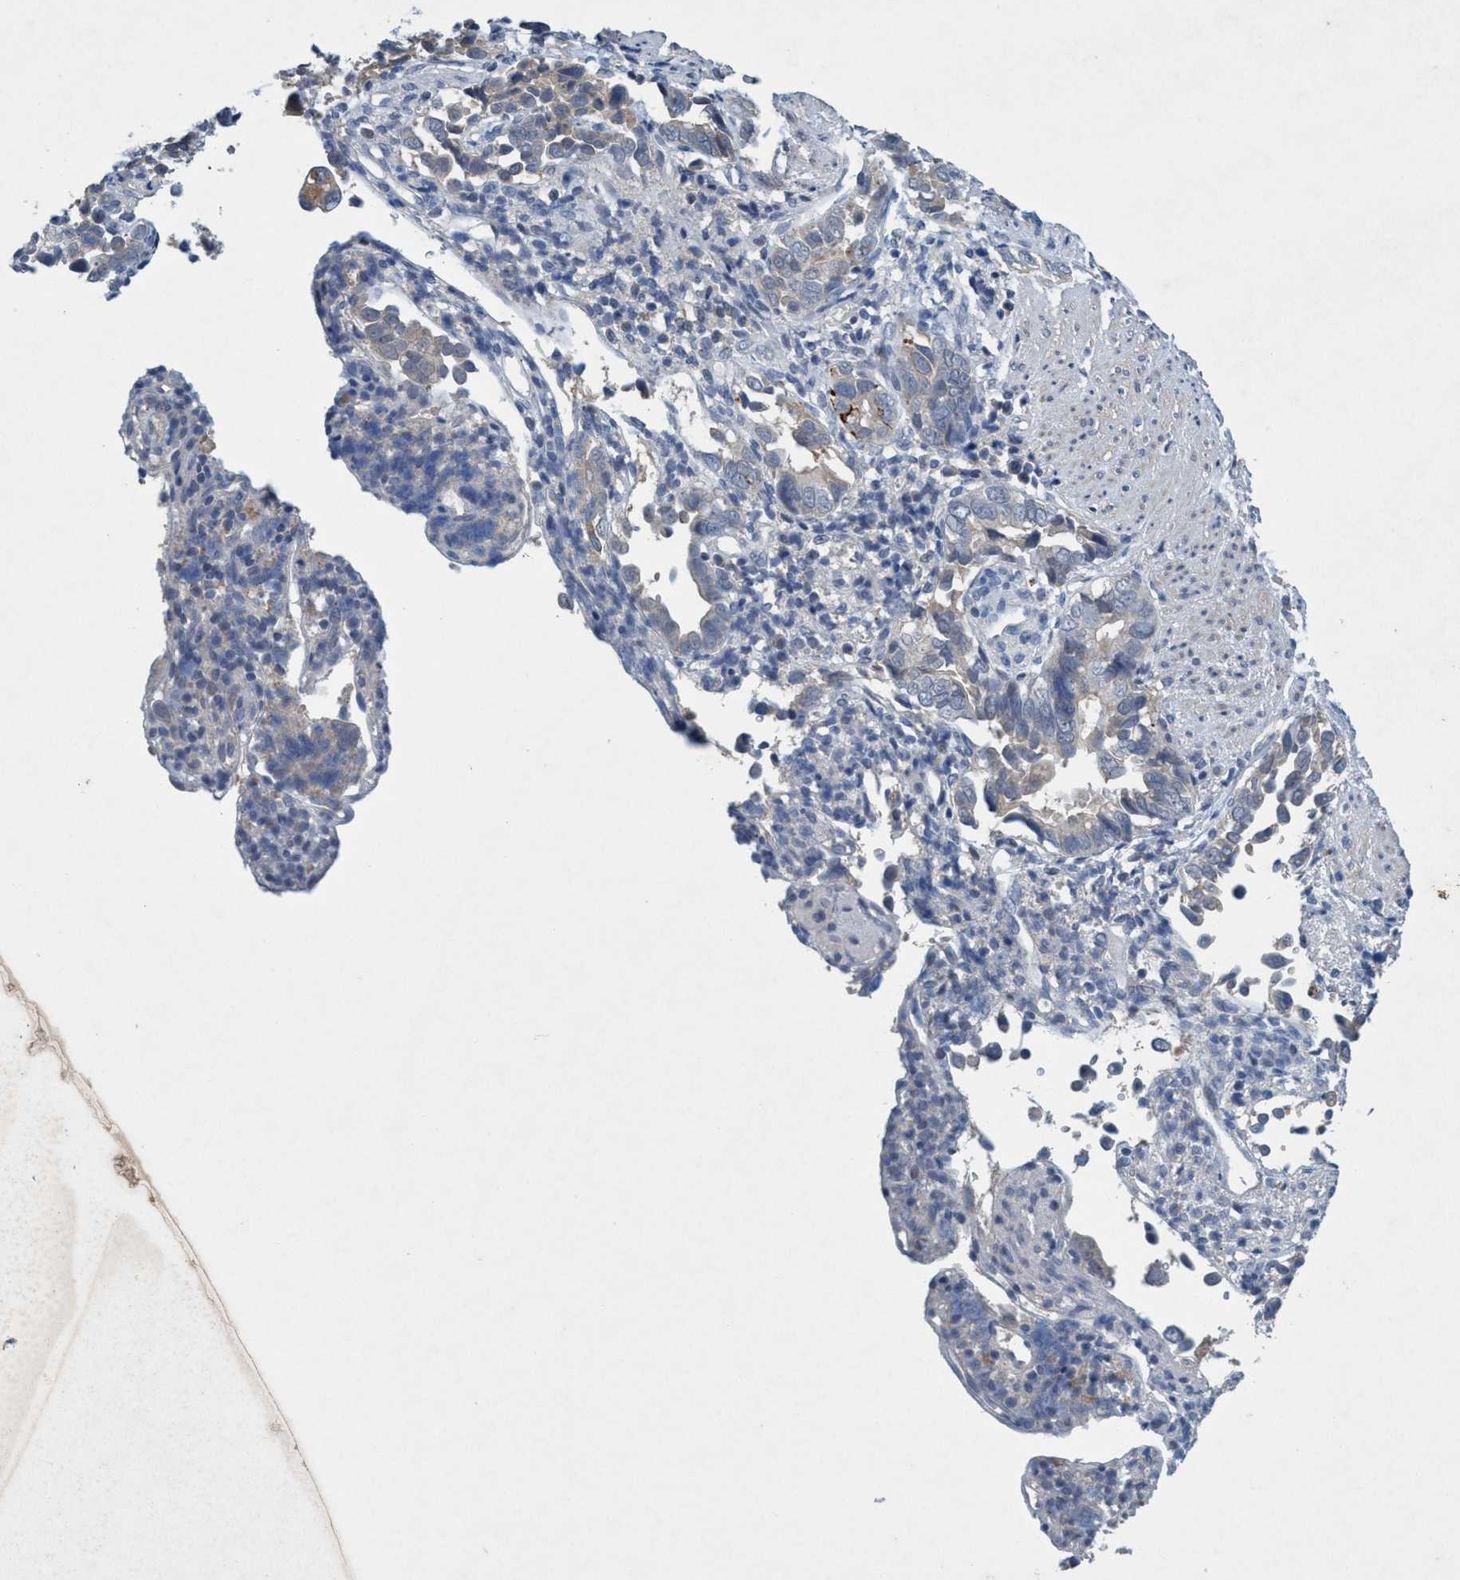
{"staining": {"intensity": "negative", "quantity": "none", "location": "none"}, "tissue": "liver cancer", "cell_type": "Tumor cells", "image_type": "cancer", "snomed": [{"axis": "morphology", "description": "Cholangiocarcinoma"}, {"axis": "topography", "description": "Liver"}], "caption": "Liver cancer (cholangiocarcinoma) was stained to show a protein in brown. There is no significant expression in tumor cells. (Immunohistochemistry, brightfield microscopy, high magnification).", "gene": "RNF208", "patient": {"sex": "female", "age": 79}}